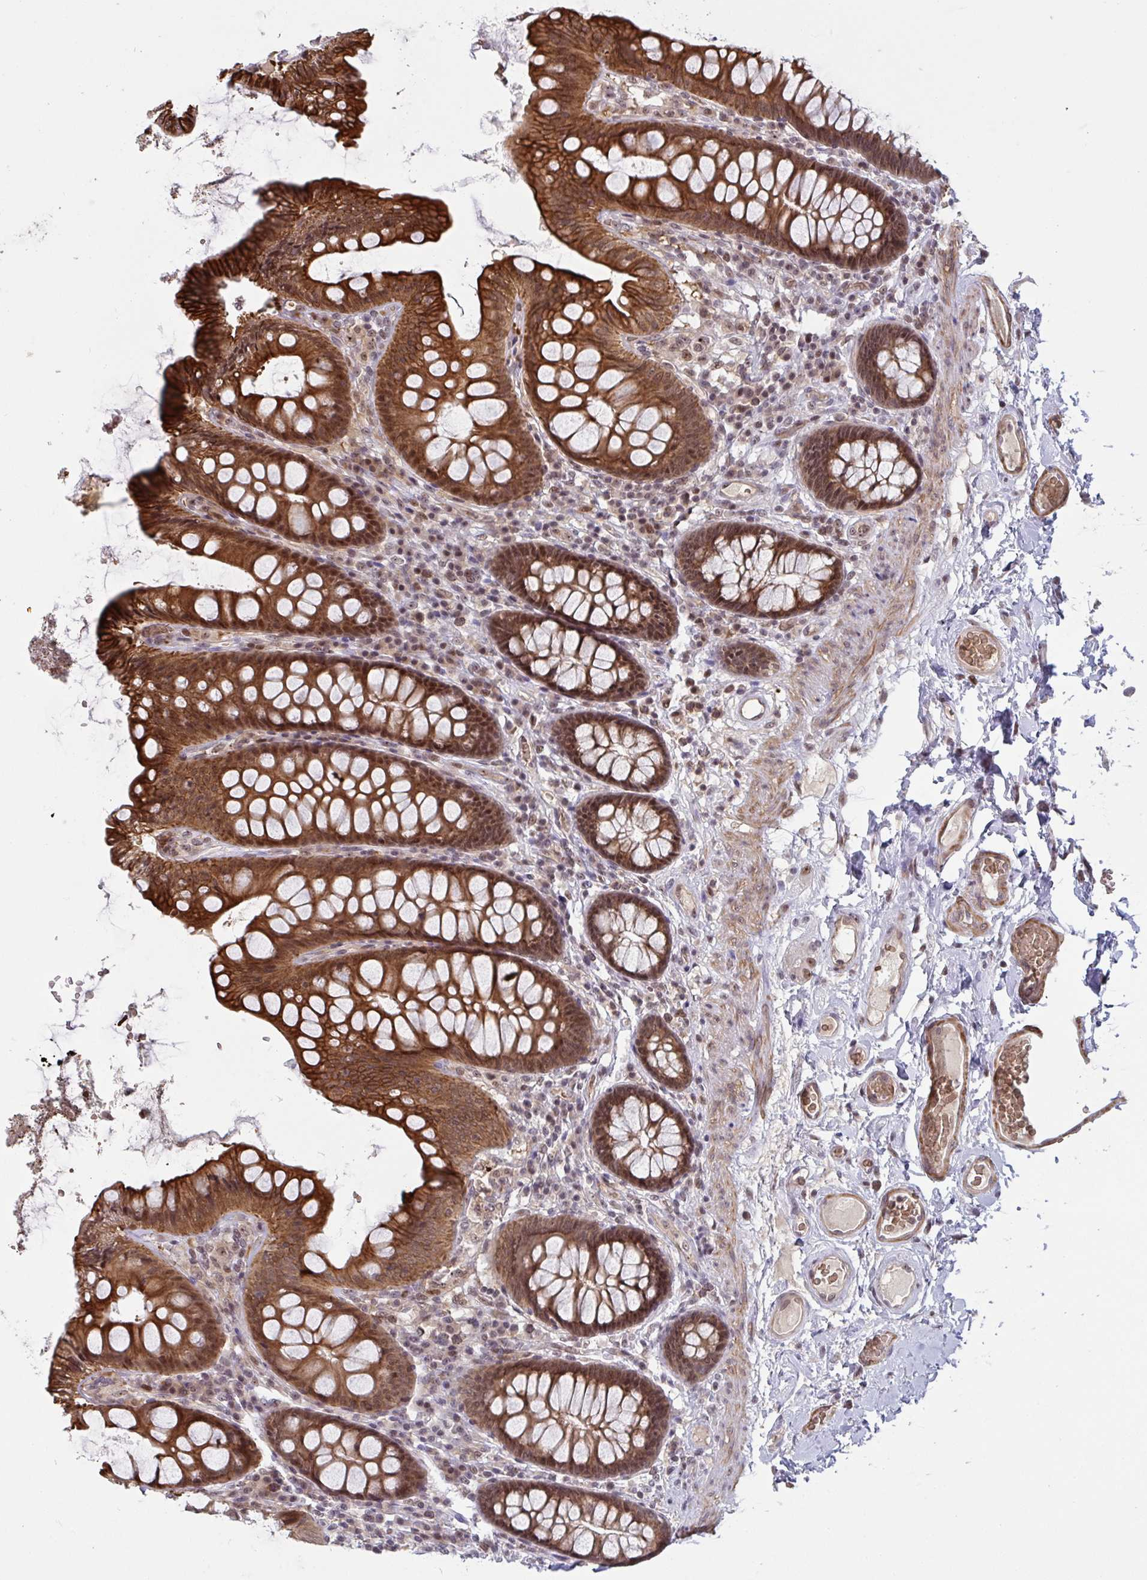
{"staining": {"intensity": "moderate", "quantity": ">75%", "location": "cytoplasmic/membranous"}, "tissue": "colon", "cell_type": "Endothelial cells", "image_type": "normal", "snomed": [{"axis": "morphology", "description": "Normal tissue, NOS"}, {"axis": "topography", "description": "Colon"}], "caption": "Brown immunohistochemical staining in normal human colon shows moderate cytoplasmic/membranous staining in approximately >75% of endothelial cells.", "gene": "NLRP13", "patient": {"sex": "male", "age": 84}}